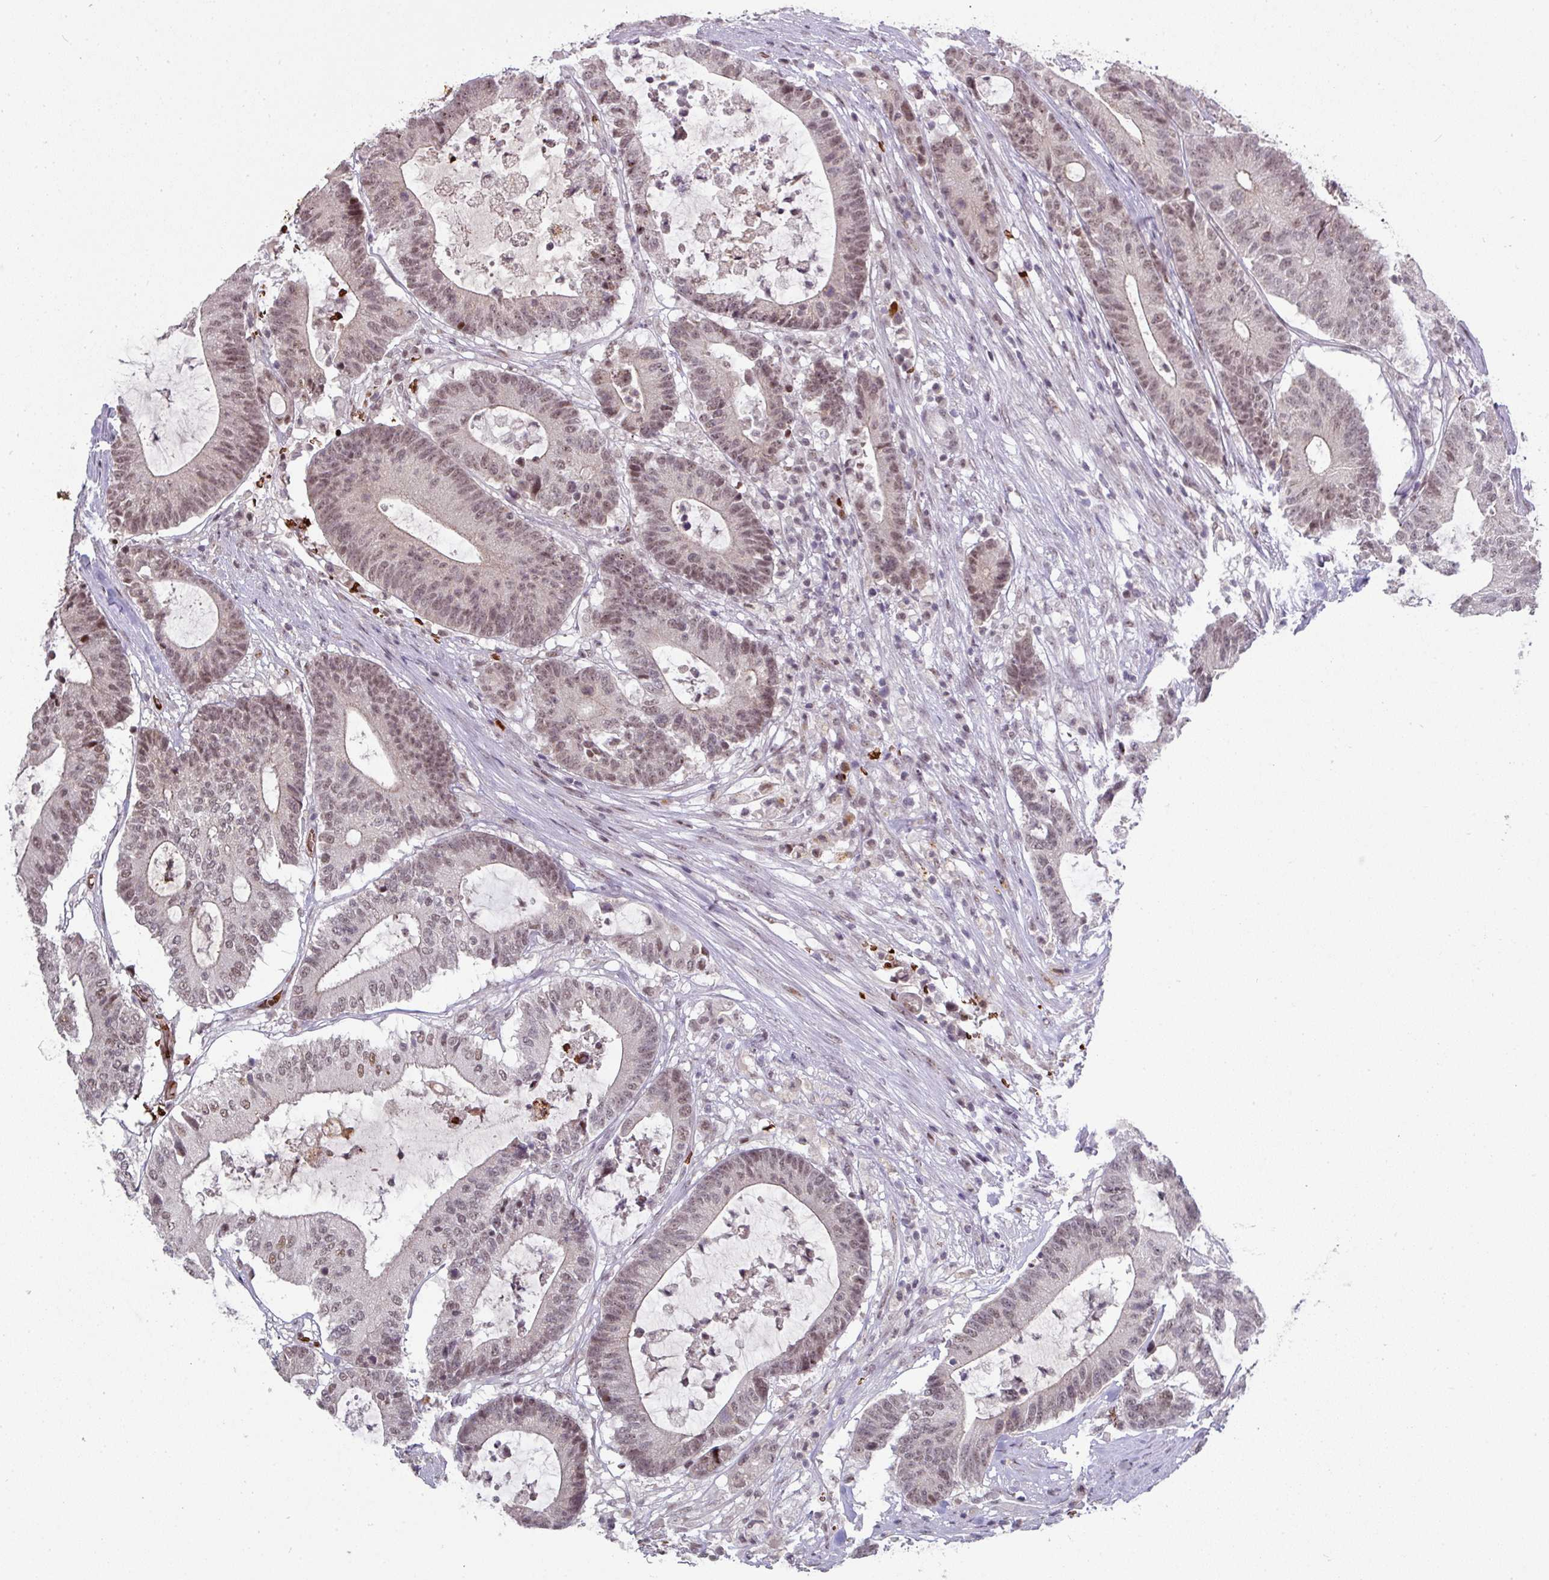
{"staining": {"intensity": "weak", "quantity": ">75%", "location": "nuclear"}, "tissue": "colorectal cancer", "cell_type": "Tumor cells", "image_type": "cancer", "snomed": [{"axis": "morphology", "description": "Adenocarcinoma, NOS"}, {"axis": "topography", "description": "Colon"}], "caption": "IHC micrograph of neoplastic tissue: human adenocarcinoma (colorectal) stained using immunohistochemistry shows low levels of weak protein expression localized specifically in the nuclear of tumor cells, appearing as a nuclear brown color.", "gene": "NEIL1", "patient": {"sex": "female", "age": 84}}